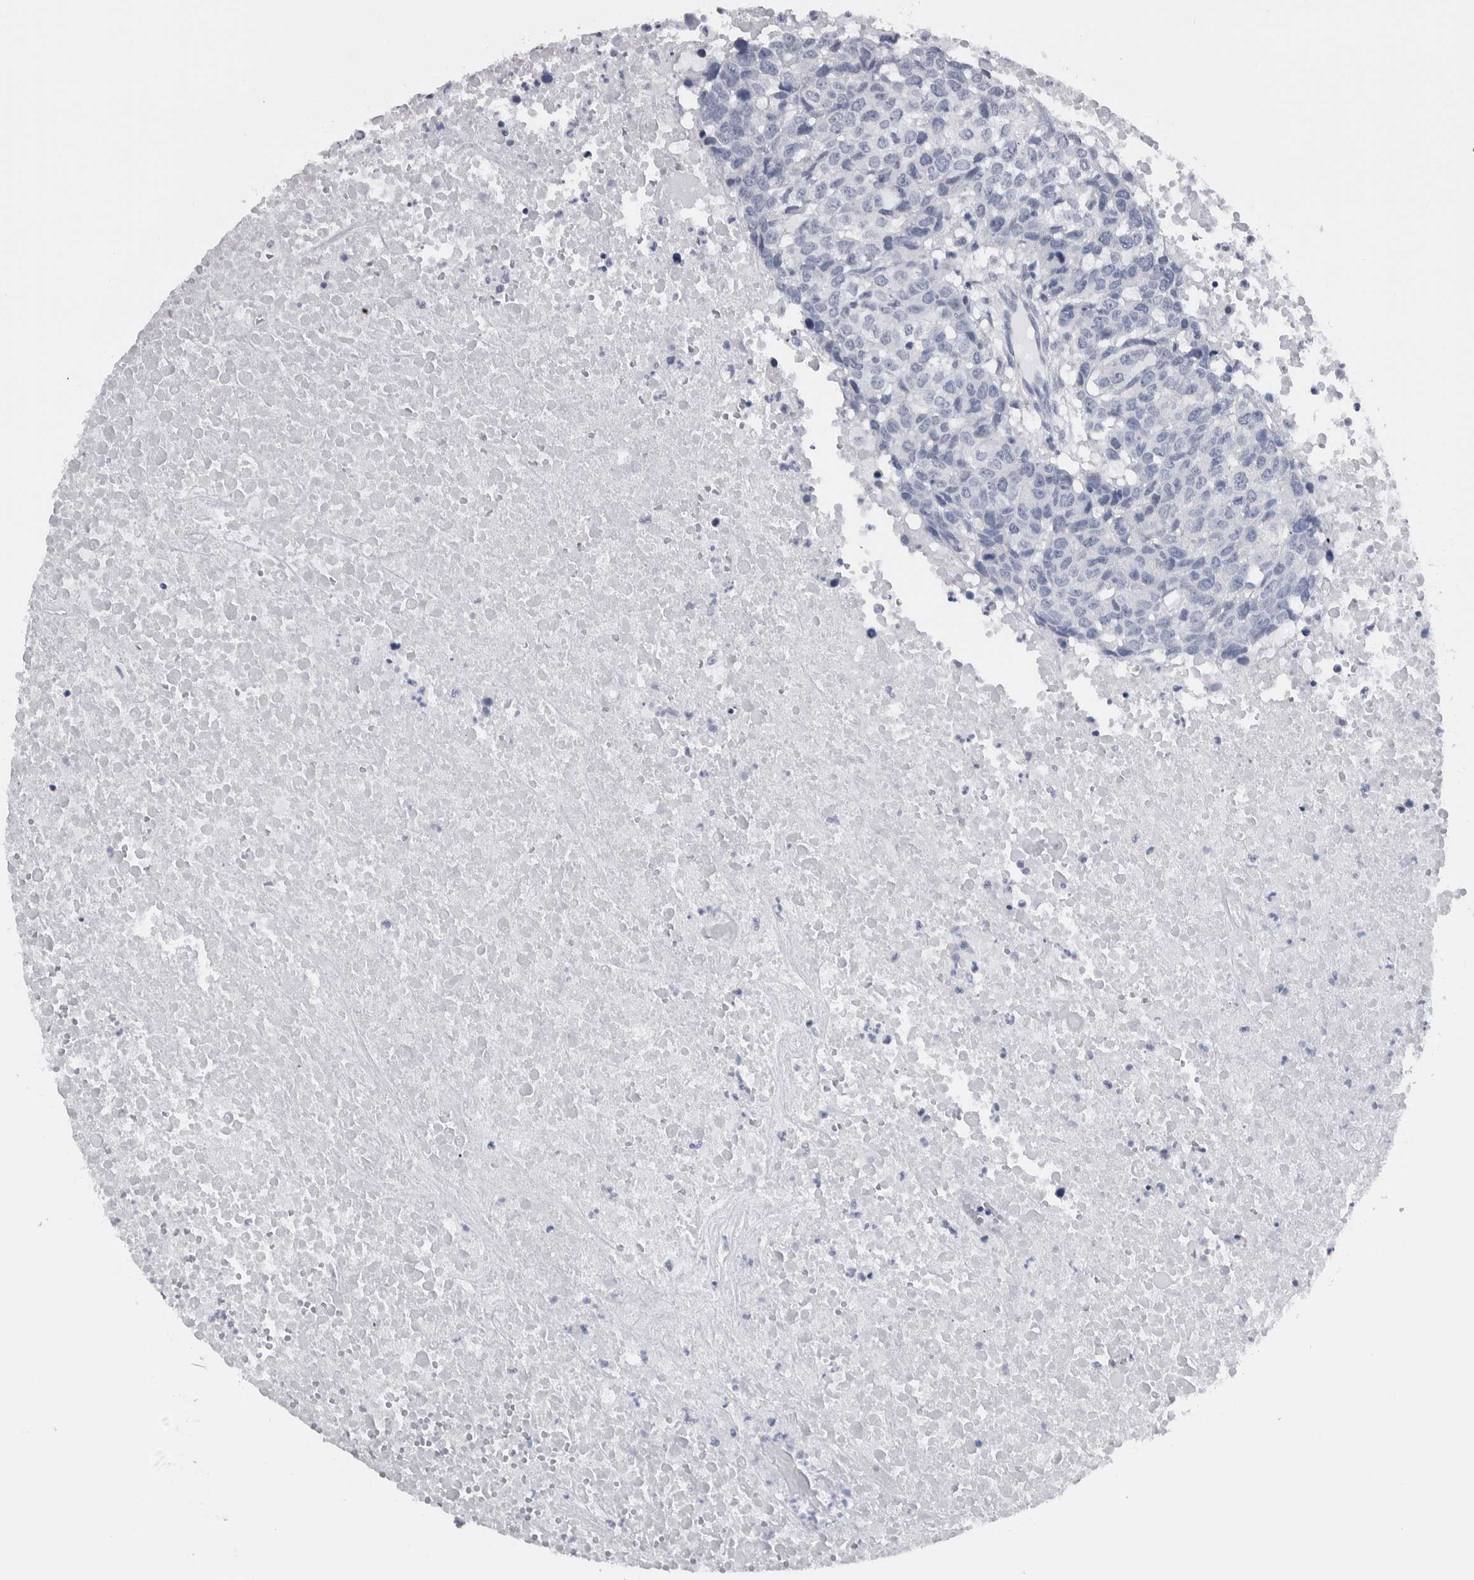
{"staining": {"intensity": "negative", "quantity": "none", "location": "none"}, "tissue": "head and neck cancer", "cell_type": "Tumor cells", "image_type": "cancer", "snomed": [{"axis": "morphology", "description": "Squamous cell carcinoma, NOS"}, {"axis": "topography", "description": "Head-Neck"}], "caption": "Photomicrograph shows no significant protein expression in tumor cells of head and neck squamous cell carcinoma.", "gene": "CDH17", "patient": {"sex": "male", "age": 66}}